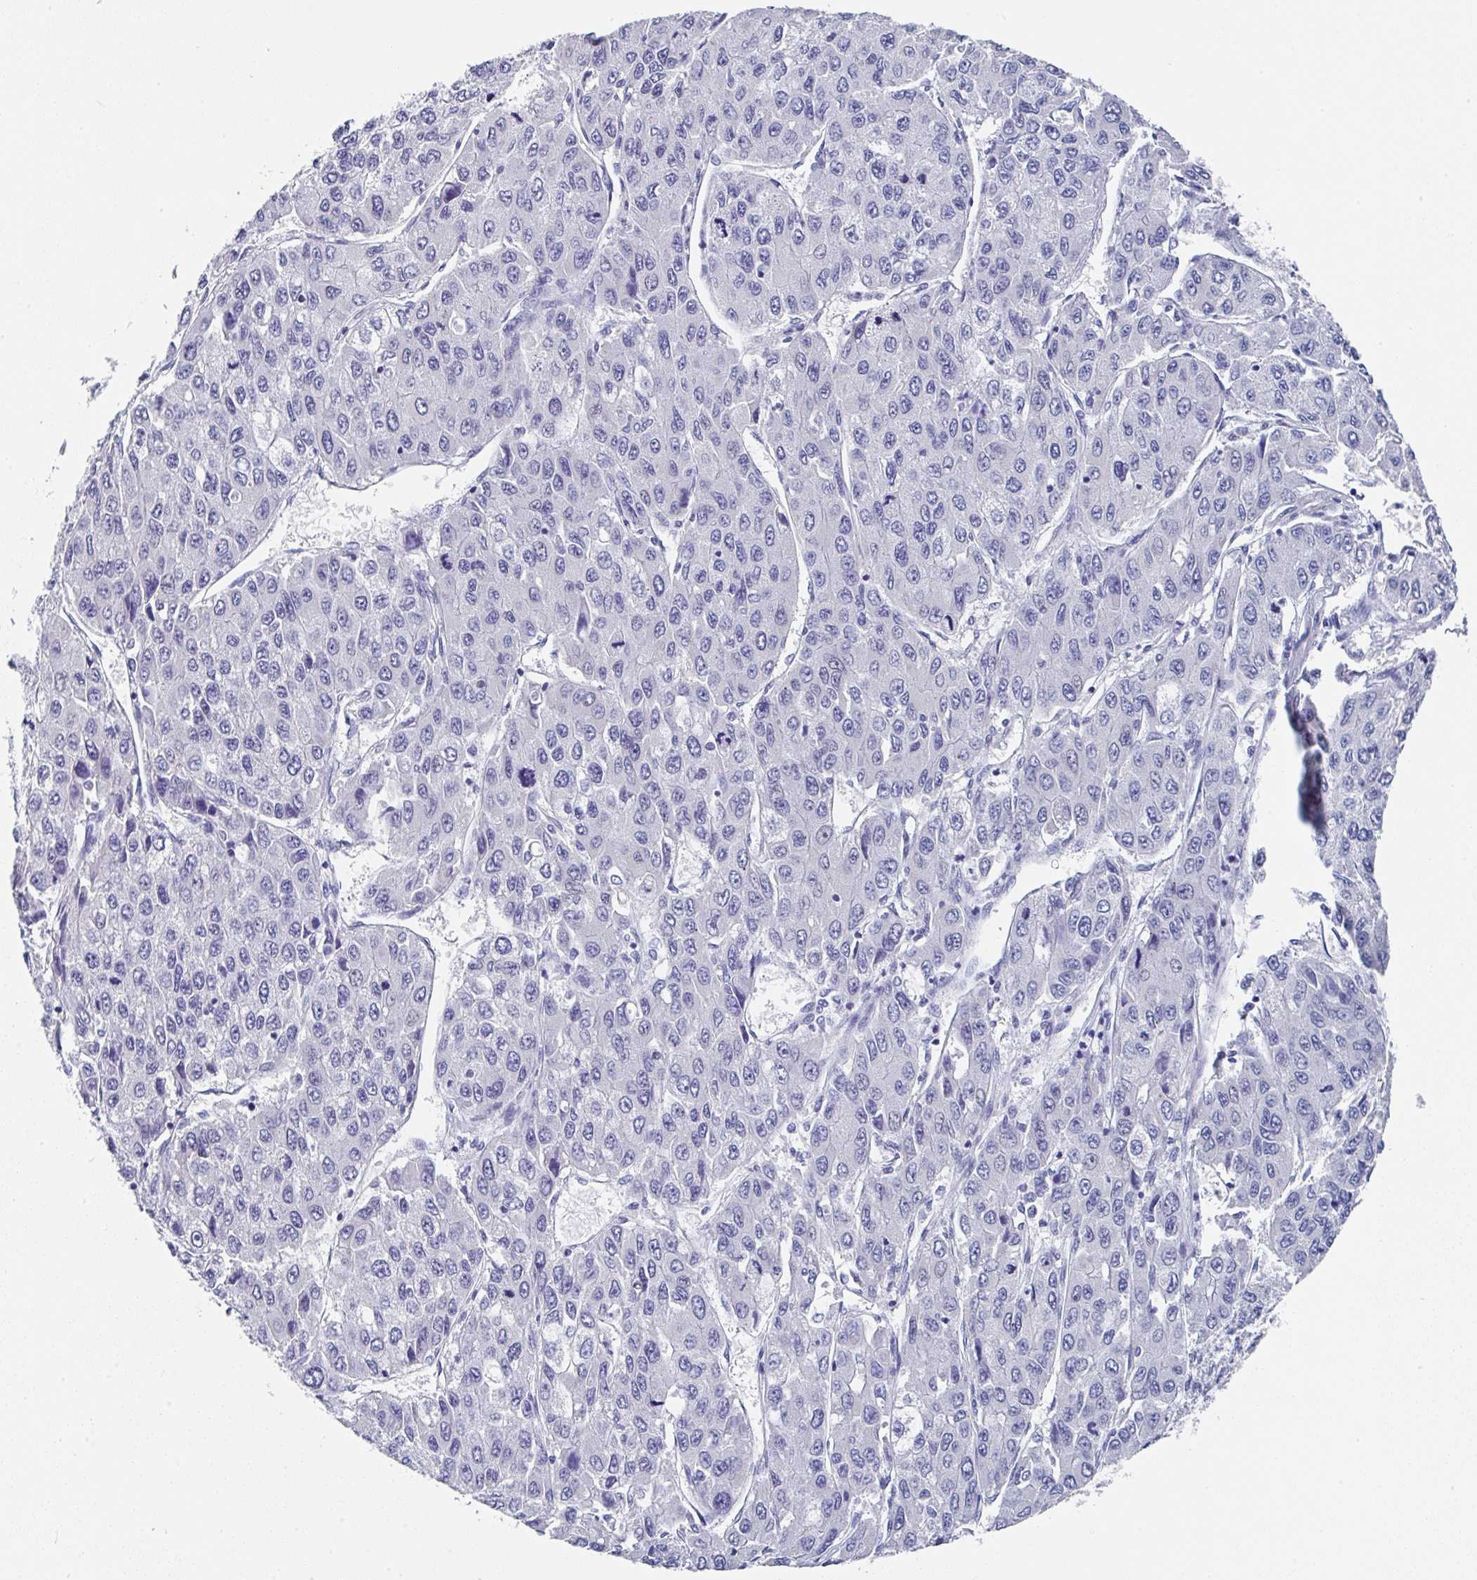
{"staining": {"intensity": "negative", "quantity": "none", "location": "none"}, "tissue": "liver cancer", "cell_type": "Tumor cells", "image_type": "cancer", "snomed": [{"axis": "morphology", "description": "Carcinoma, Hepatocellular, NOS"}, {"axis": "topography", "description": "Liver"}], "caption": "Hepatocellular carcinoma (liver) was stained to show a protein in brown. There is no significant staining in tumor cells.", "gene": "TNFRSF8", "patient": {"sex": "female", "age": 66}}